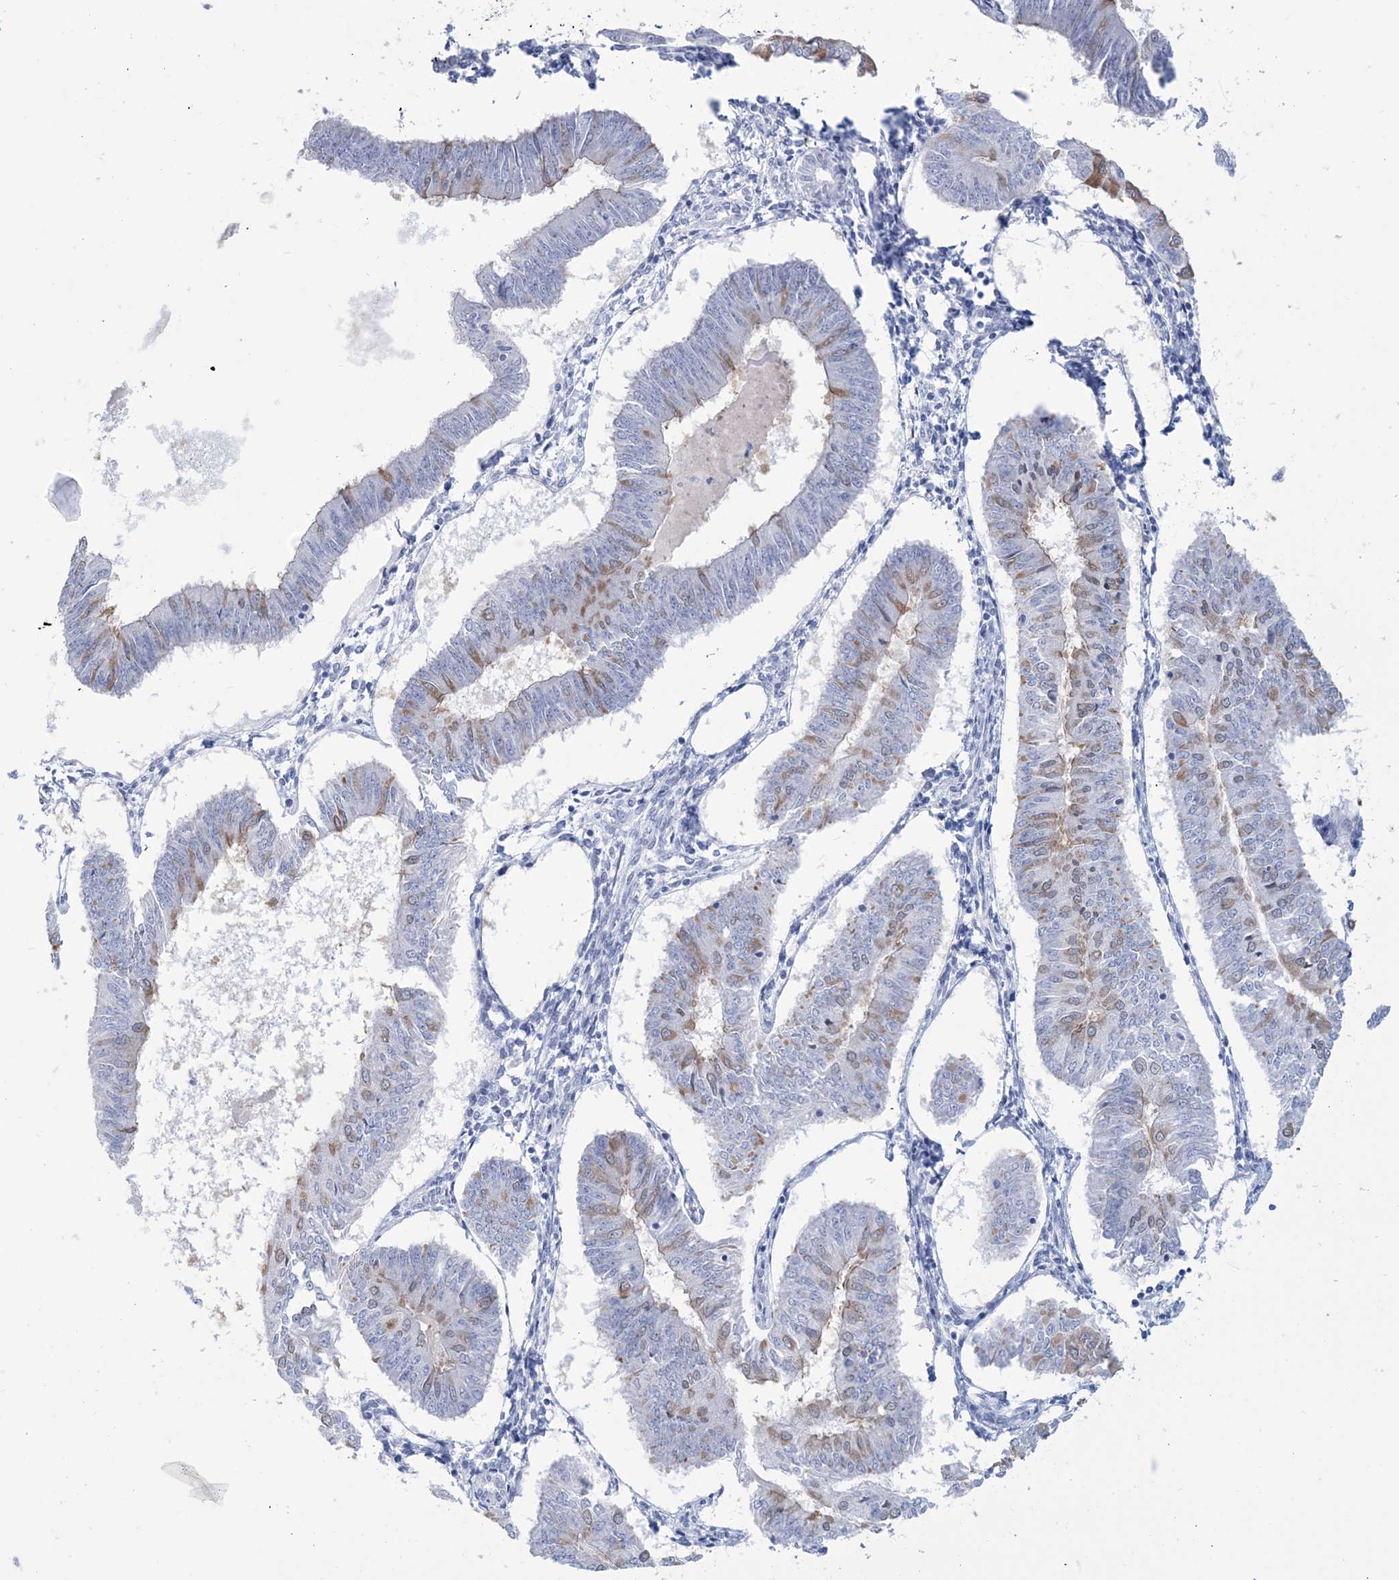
{"staining": {"intensity": "moderate", "quantity": "<25%", "location": "cytoplasmic/membranous"}, "tissue": "endometrial cancer", "cell_type": "Tumor cells", "image_type": "cancer", "snomed": [{"axis": "morphology", "description": "Adenocarcinoma, NOS"}, {"axis": "topography", "description": "Endometrium"}], "caption": "IHC histopathology image of neoplastic tissue: endometrial adenocarcinoma stained using immunohistochemistry (IHC) reveals low levels of moderate protein expression localized specifically in the cytoplasmic/membranous of tumor cells, appearing as a cytoplasmic/membranous brown color.", "gene": "DPCD", "patient": {"sex": "female", "age": 58}}